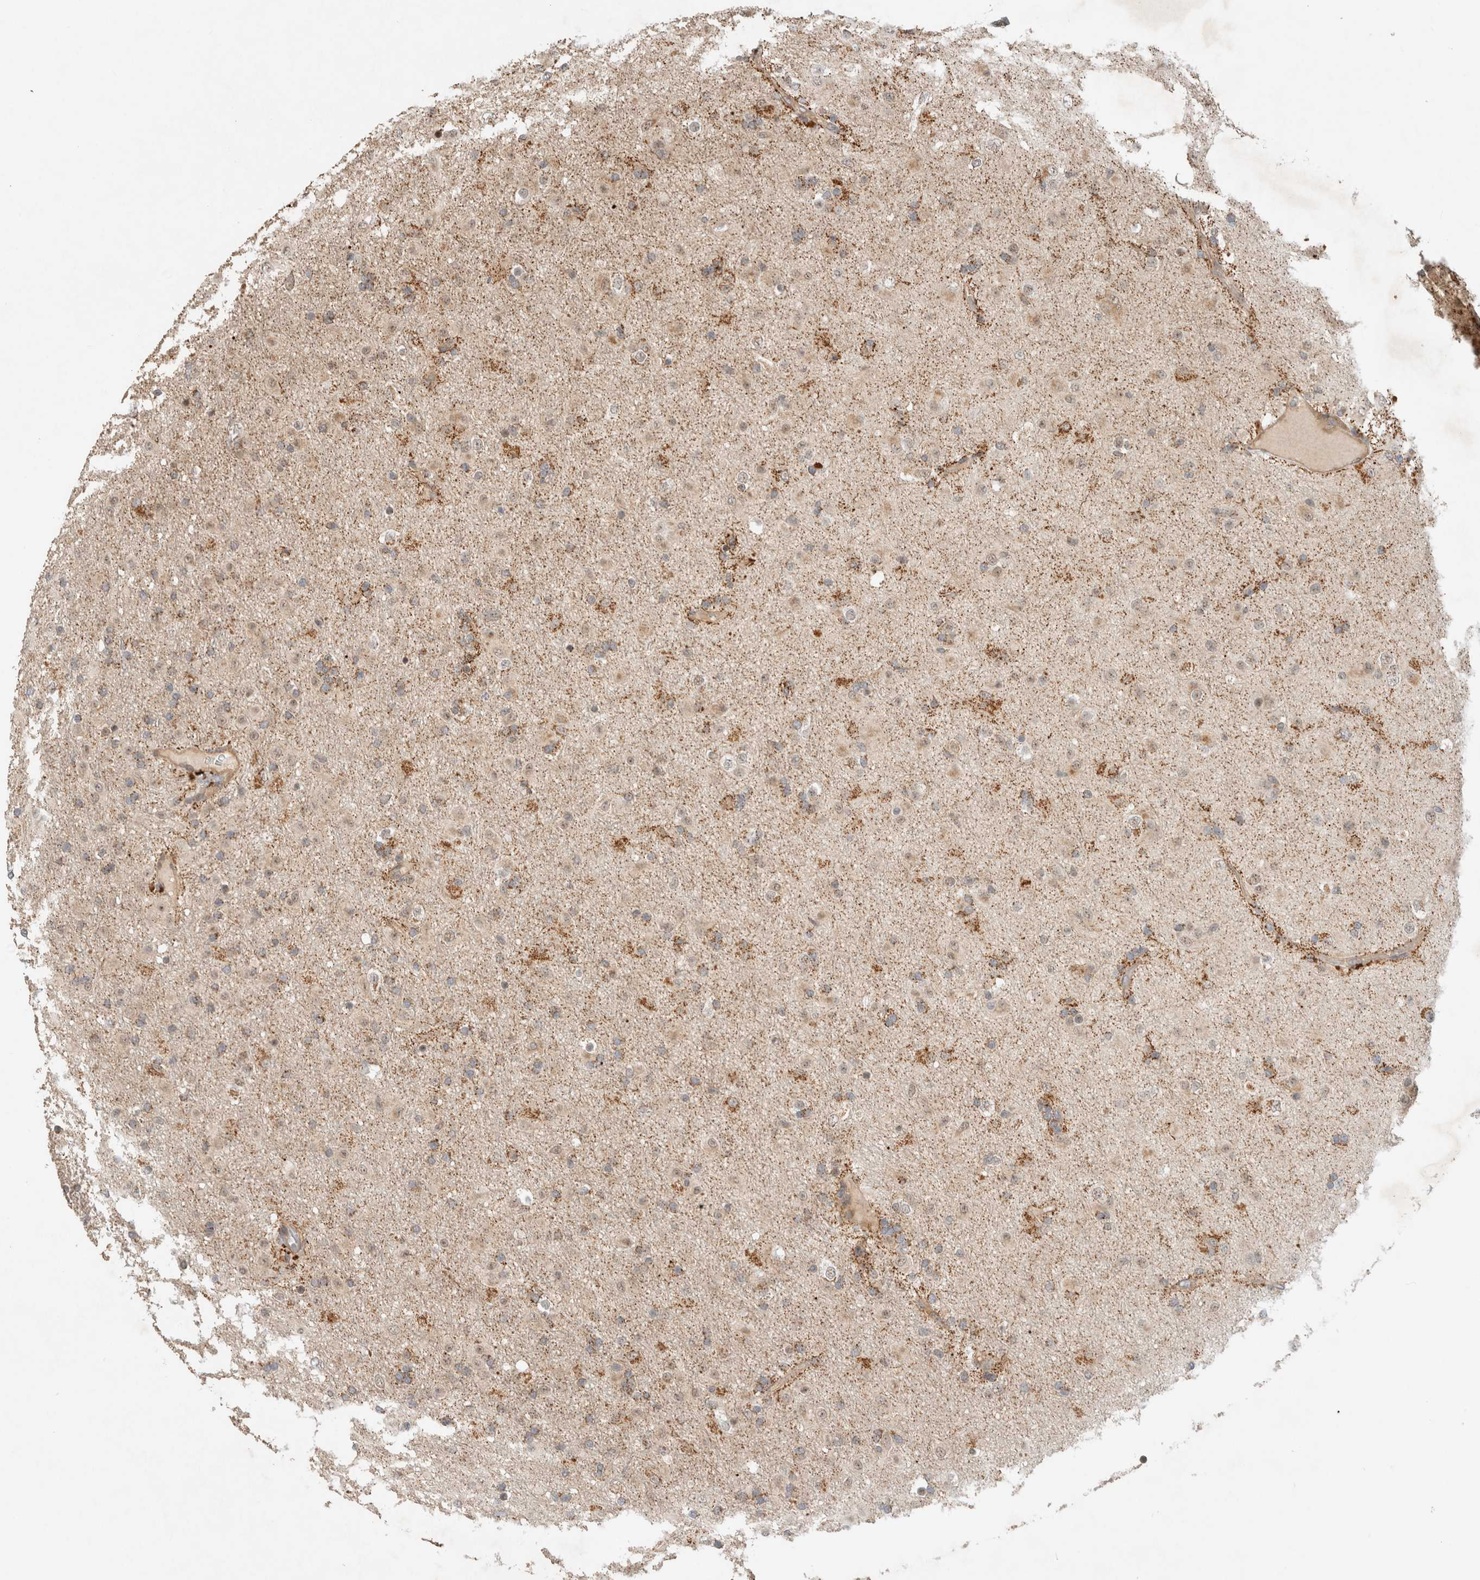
{"staining": {"intensity": "moderate", "quantity": "25%-75%", "location": "cytoplasmic/membranous"}, "tissue": "glioma", "cell_type": "Tumor cells", "image_type": "cancer", "snomed": [{"axis": "morphology", "description": "Glioma, malignant, Low grade"}, {"axis": "topography", "description": "Brain"}], "caption": "Immunohistochemistry of low-grade glioma (malignant) displays medium levels of moderate cytoplasmic/membranous expression in about 25%-75% of tumor cells.", "gene": "CAAP1", "patient": {"sex": "male", "age": 65}}